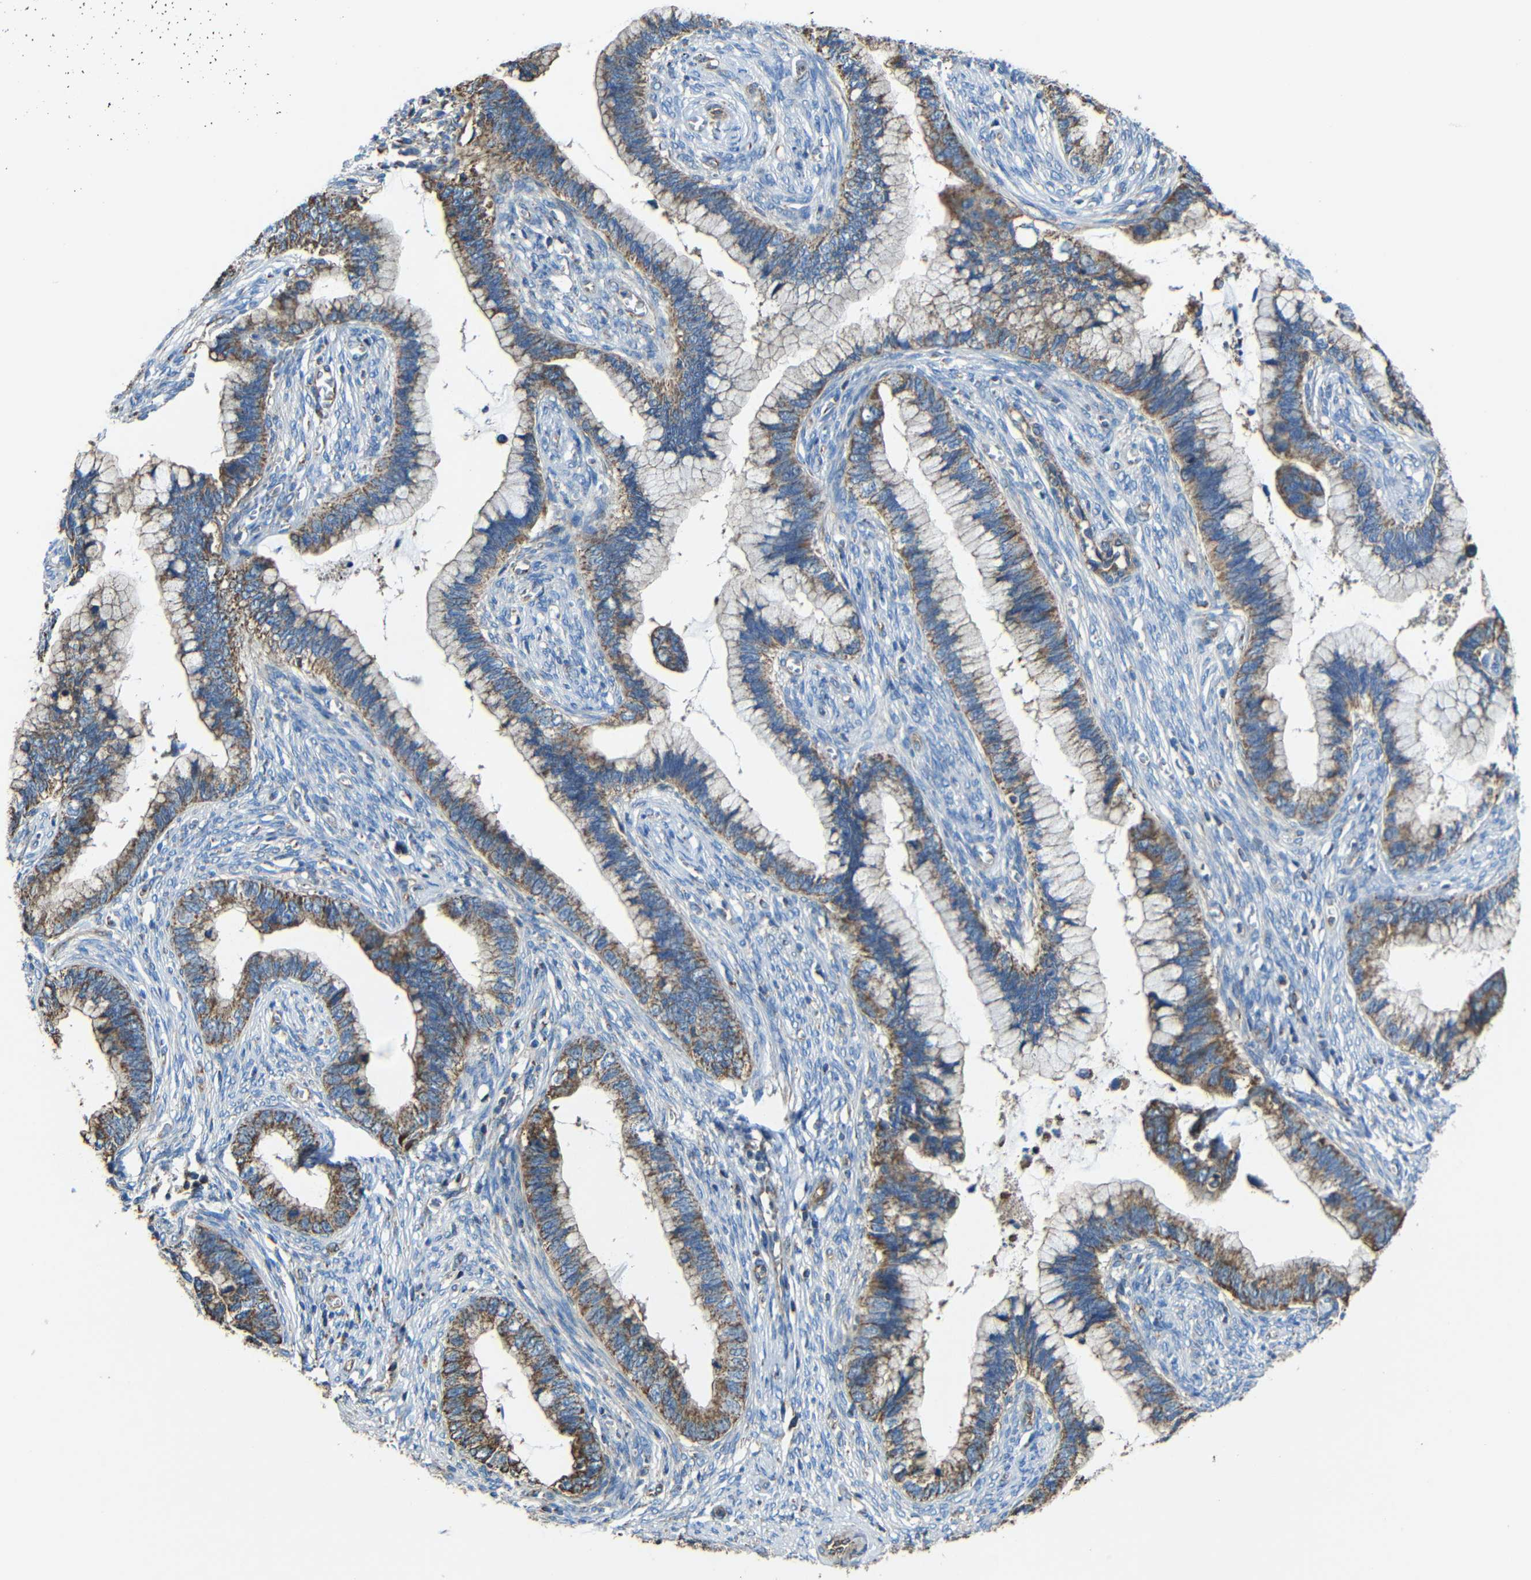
{"staining": {"intensity": "moderate", "quantity": ">75%", "location": "cytoplasmic/membranous"}, "tissue": "cervical cancer", "cell_type": "Tumor cells", "image_type": "cancer", "snomed": [{"axis": "morphology", "description": "Adenocarcinoma, NOS"}, {"axis": "topography", "description": "Cervix"}], "caption": "Cervical adenocarcinoma stained for a protein (brown) reveals moderate cytoplasmic/membranous positive staining in approximately >75% of tumor cells.", "gene": "INTS6L", "patient": {"sex": "female", "age": 44}}